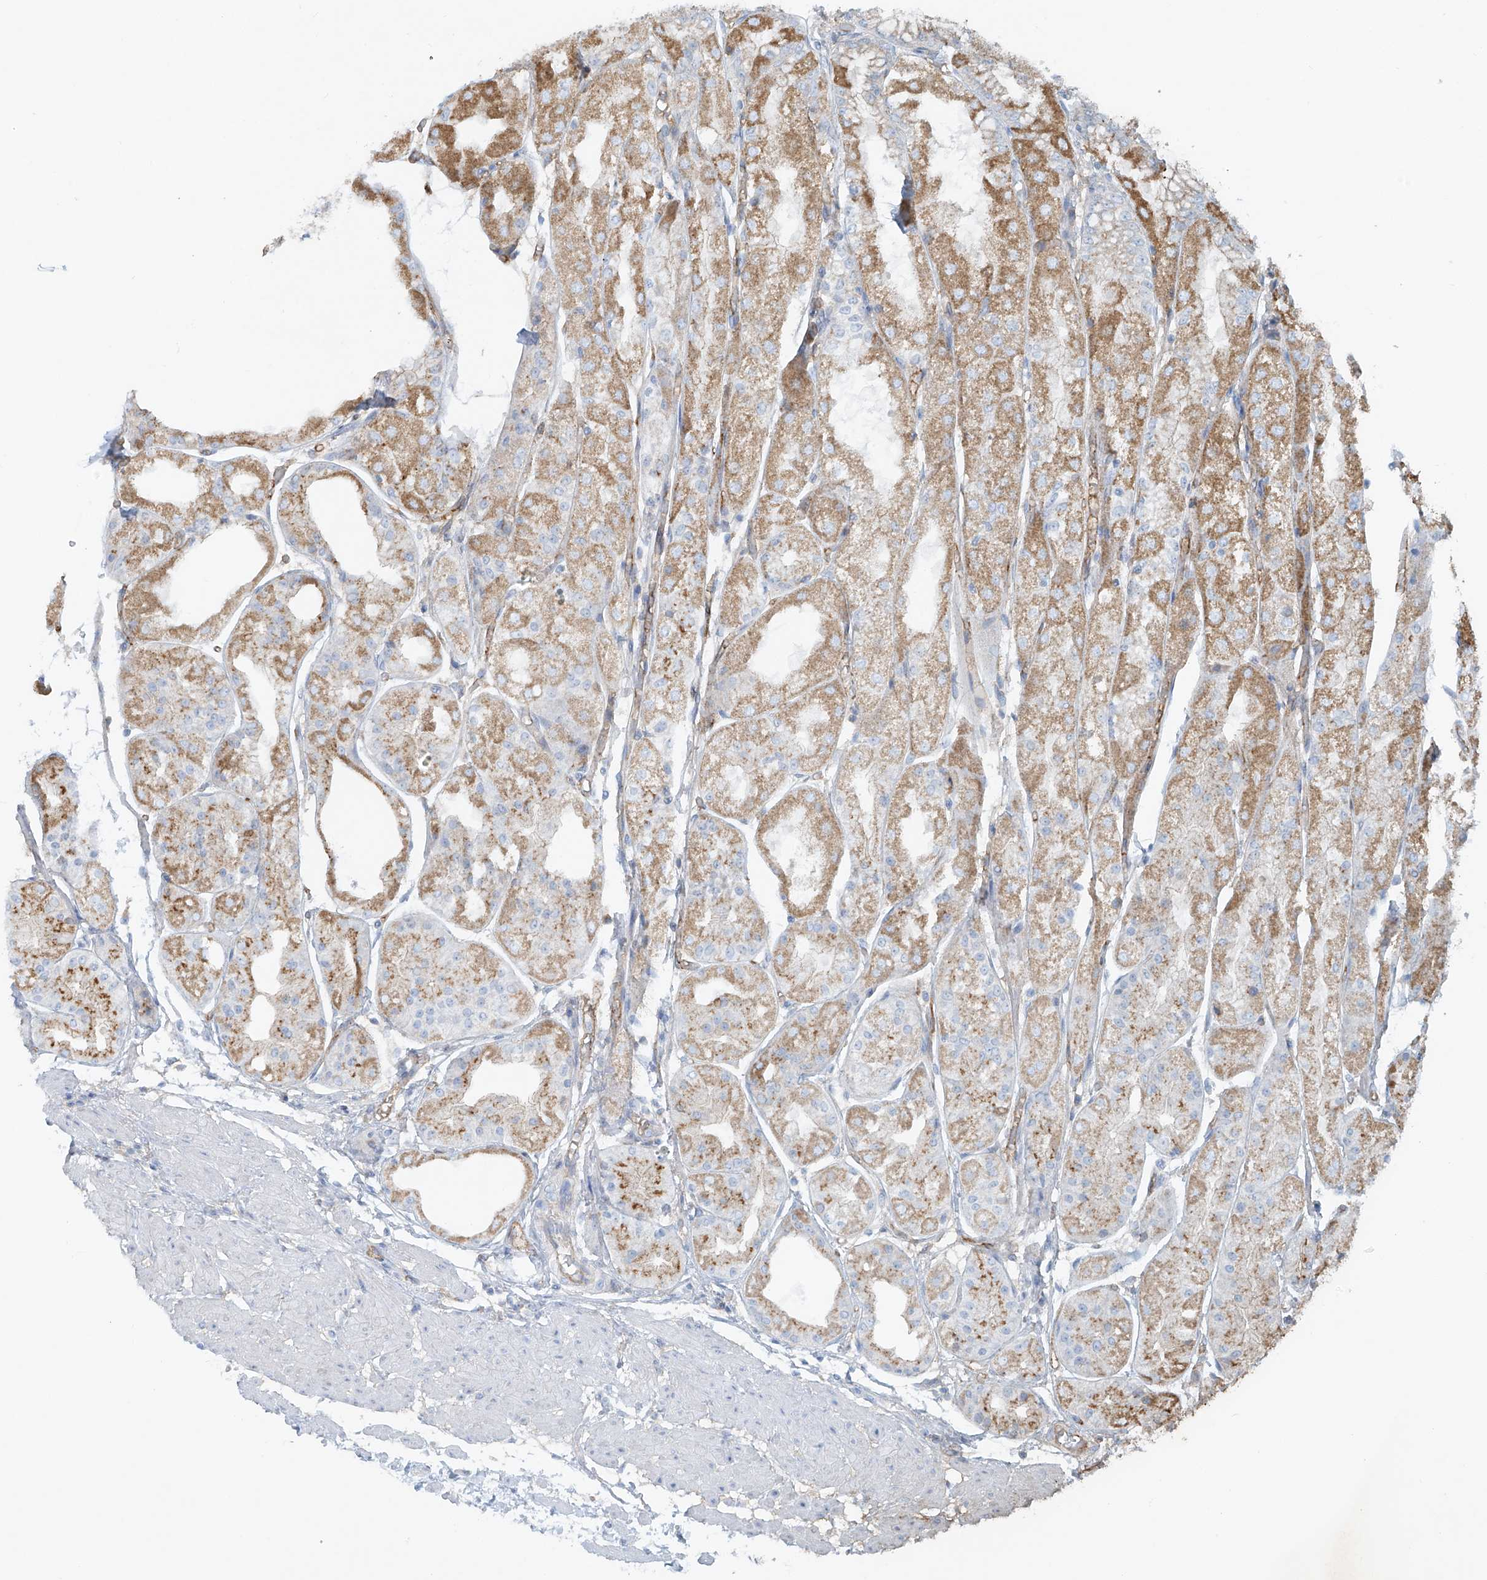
{"staining": {"intensity": "moderate", "quantity": "25%-75%", "location": "cytoplasmic/membranous"}, "tissue": "stomach", "cell_type": "Glandular cells", "image_type": "normal", "snomed": [{"axis": "morphology", "description": "Normal tissue, NOS"}, {"axis": "topography", "description": "Stomach, upper"}], "caption": "DAB (3,3'-diaminobenzidine) immunohistochemical staining of unremarkable stomach reveals moderate cytoplasmic/membranous protein positivity in about 25%-75% of glandular cells. (Stains: DAB (3,3'-diaminobenzidine) in brown, nuclei in blue, Microscopy: brightfield microscopy at high magnification).", "gene": "VAMP5", "patient": {"sex": "male", "age": 72}}